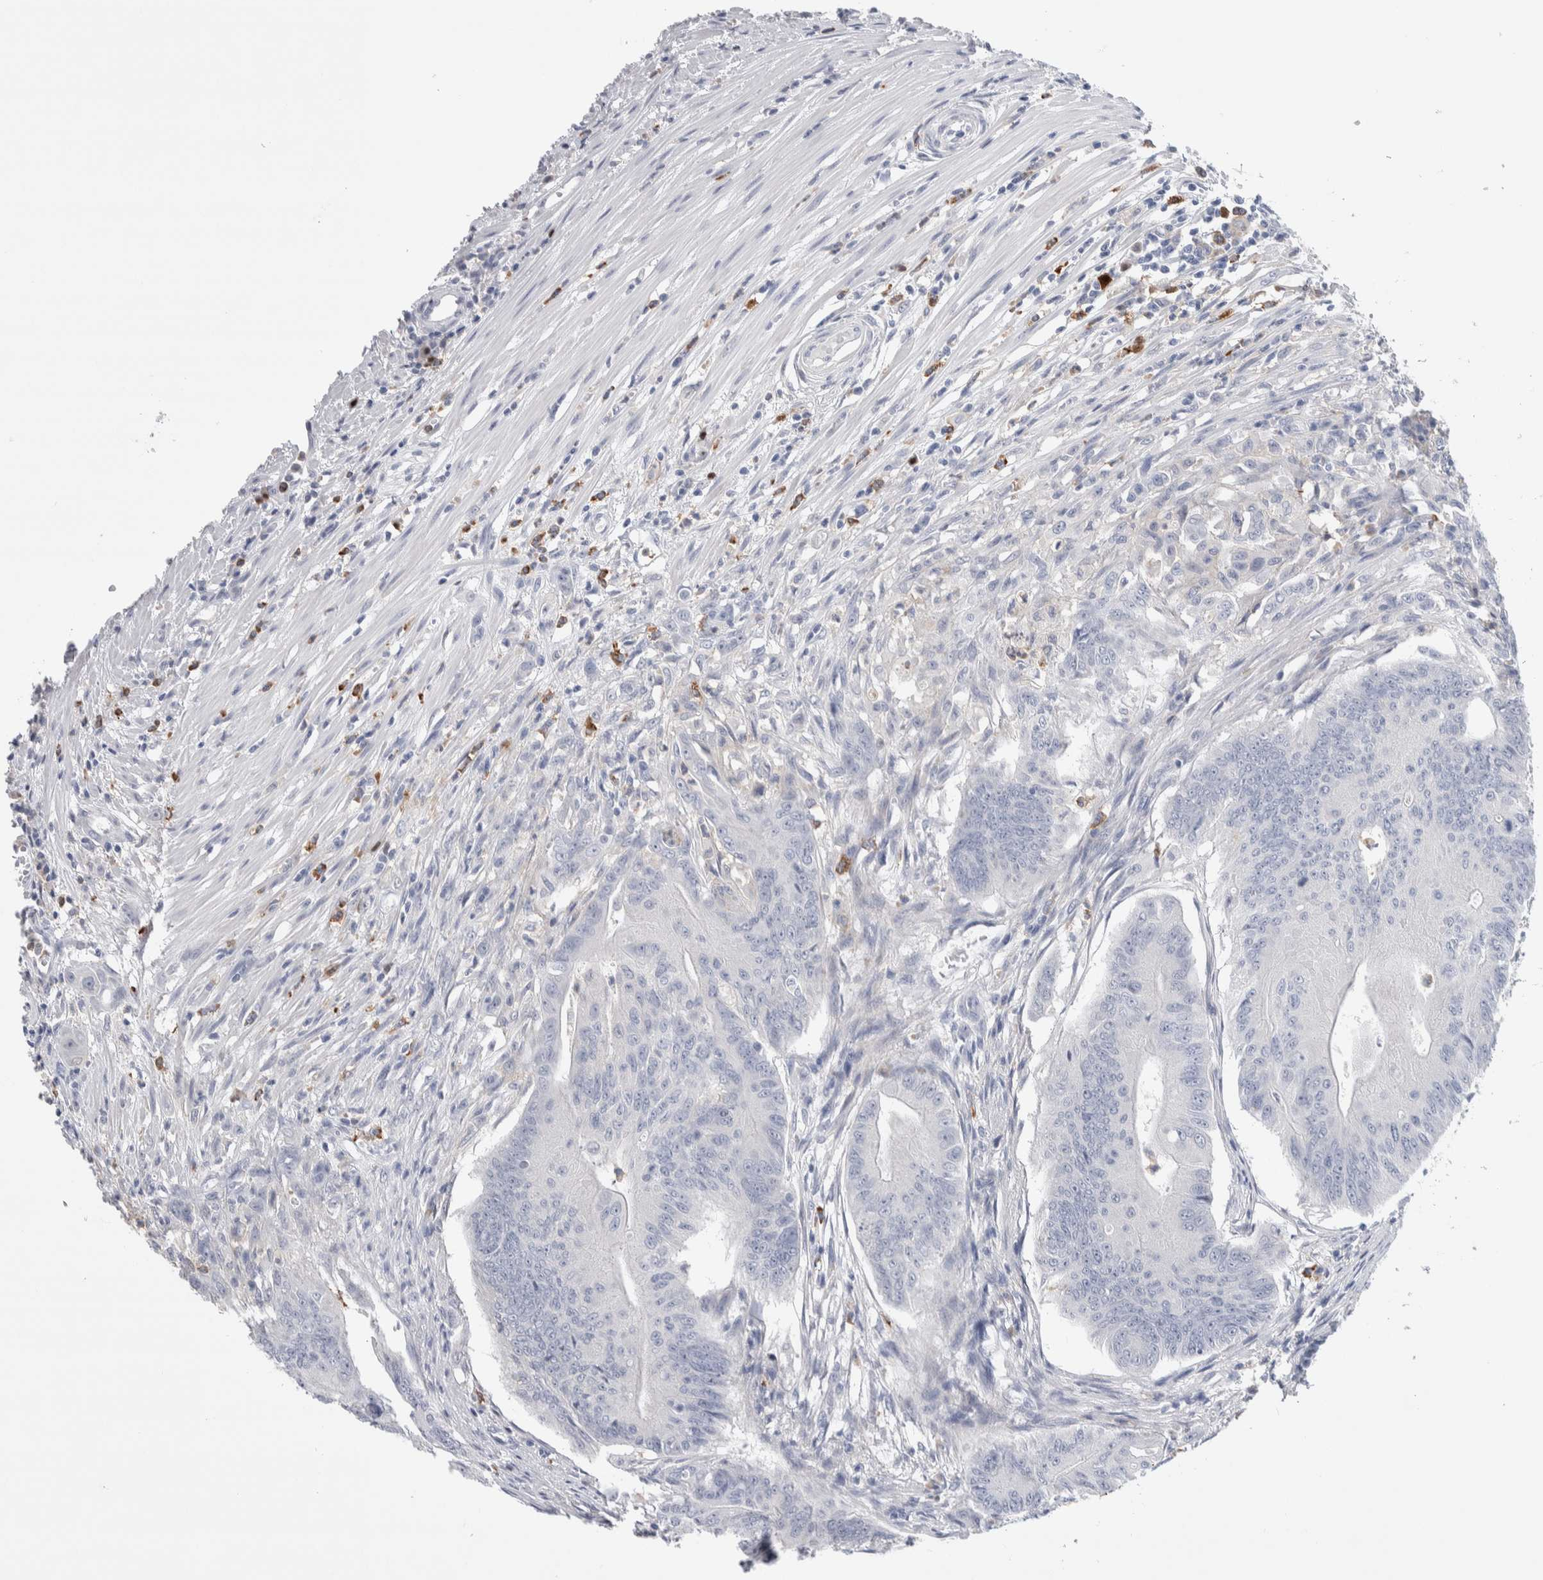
{"staining": {"intensity": "negative", "quantity": "none", "location": "none"}, "tissue": "colorectal cancer", "cell_type": "Tumor cells", "image_type": "cancer", "snomed": [{"axis": "morphology", "description": "Adenoma, NOS"}, {"axis": "morphology", "description": "Adenocarcinoma, NOS"}, {"axis": "topography", "description": "Colon"}], "caption": "Immunohistochemical staining of human colorectal cancer (adenocarcinoma) displays no significant expression in tumor cells. (DAB (3,3'-diaminobenzidine) IHC visualized using brightfield microscopy, high magnification).", "gene": "LURAP1L", "patient": {"sex": "male", "age": 79}}